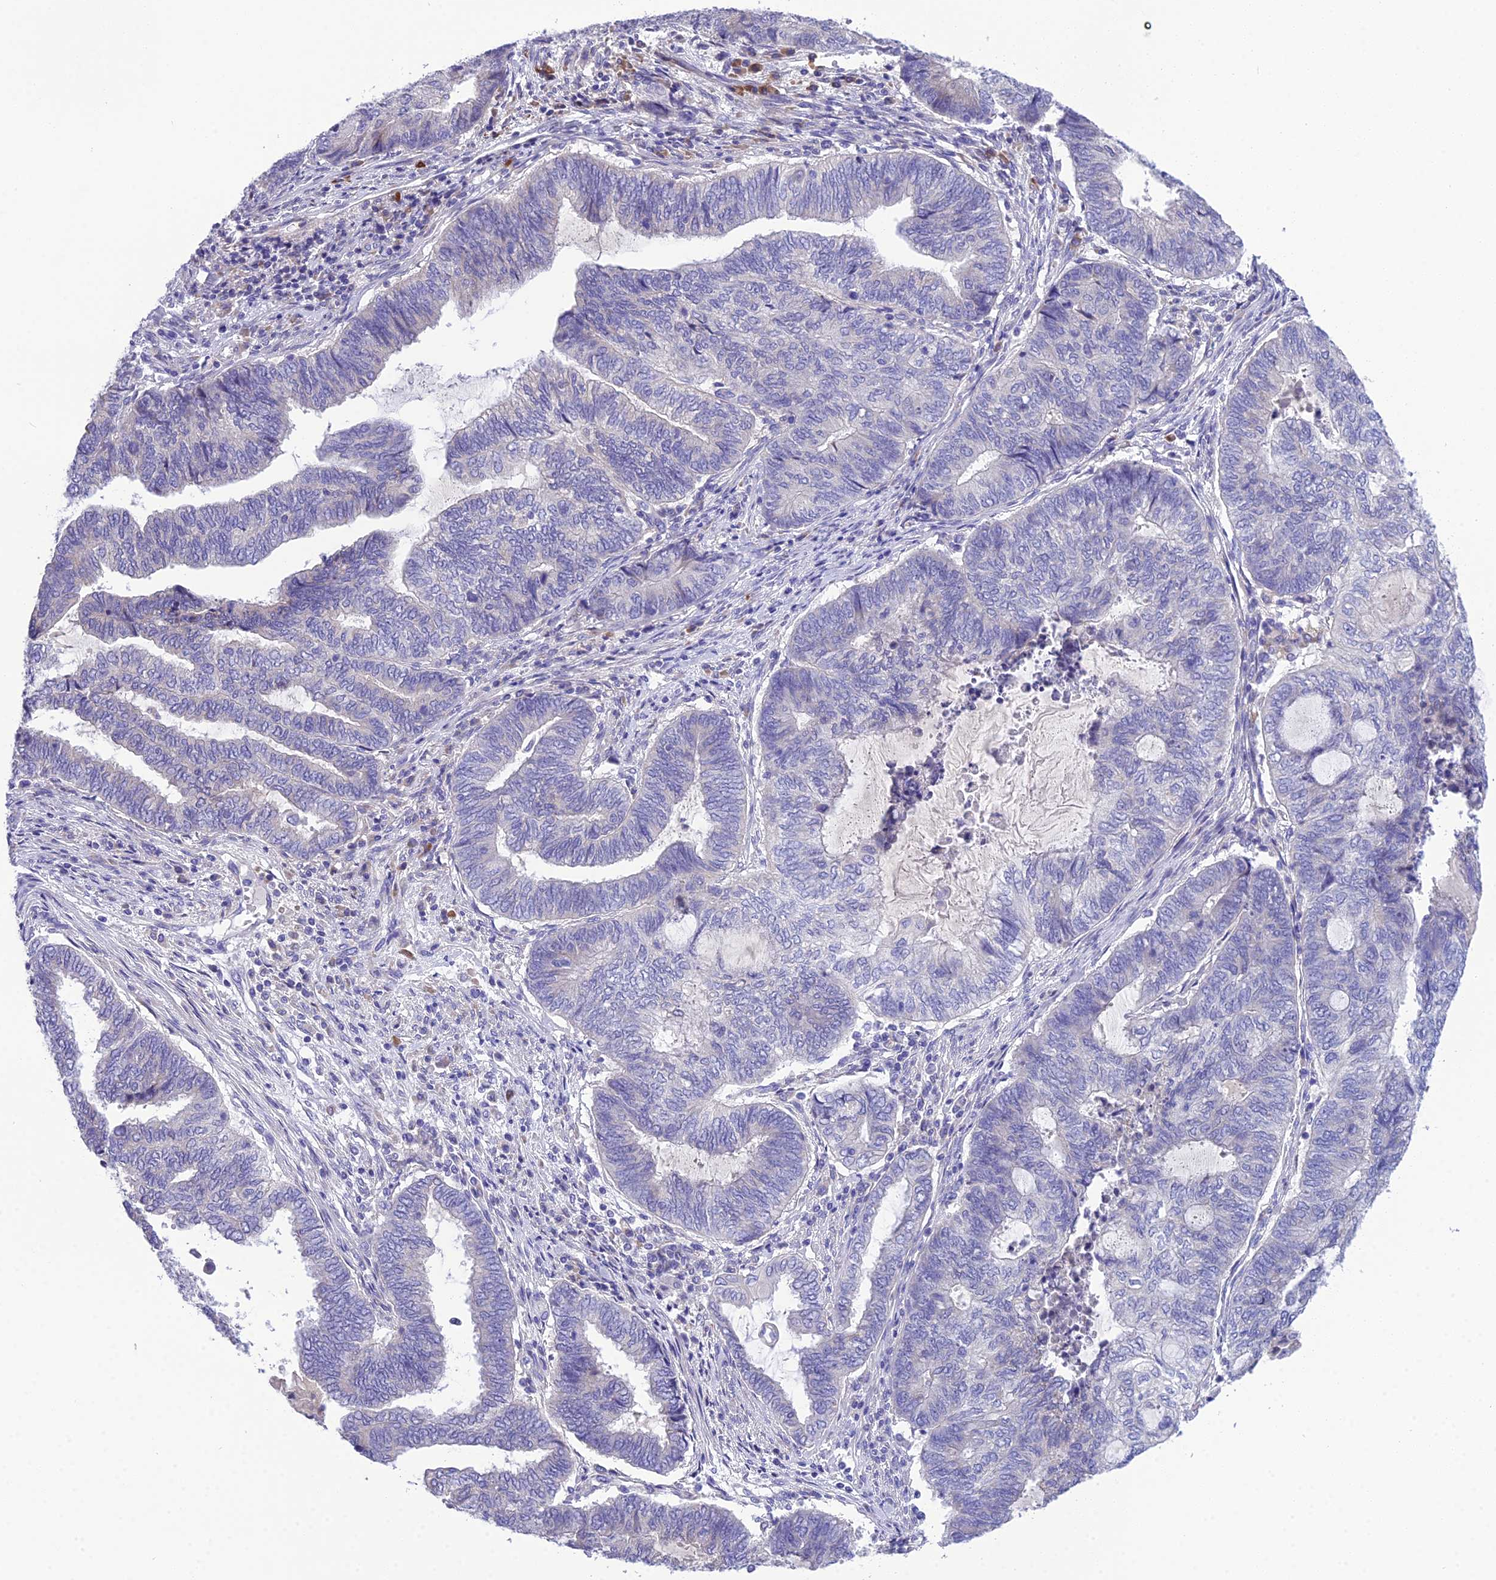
{"staining": {"intensity": "negative", "quantity": "none", "location": "none"}, "tissue": "endometrial cancer", "cell_type": "Tumor cells", "image_type": "cancer", "snomed": [{"axis": "morphology", "description": "Adenocarcinoma, NOS"}, {"axis": "topography", "description": "Uterus"}, {"axis": "topography", "description": "Endometrium"}], "caption": "Immunohistochemical staining of human endometrial adenocarcinoma exhibits no significant expression in tumor cells.", "gene": "KIAA0408", "patient": {"sex": "female", "age": 70}}